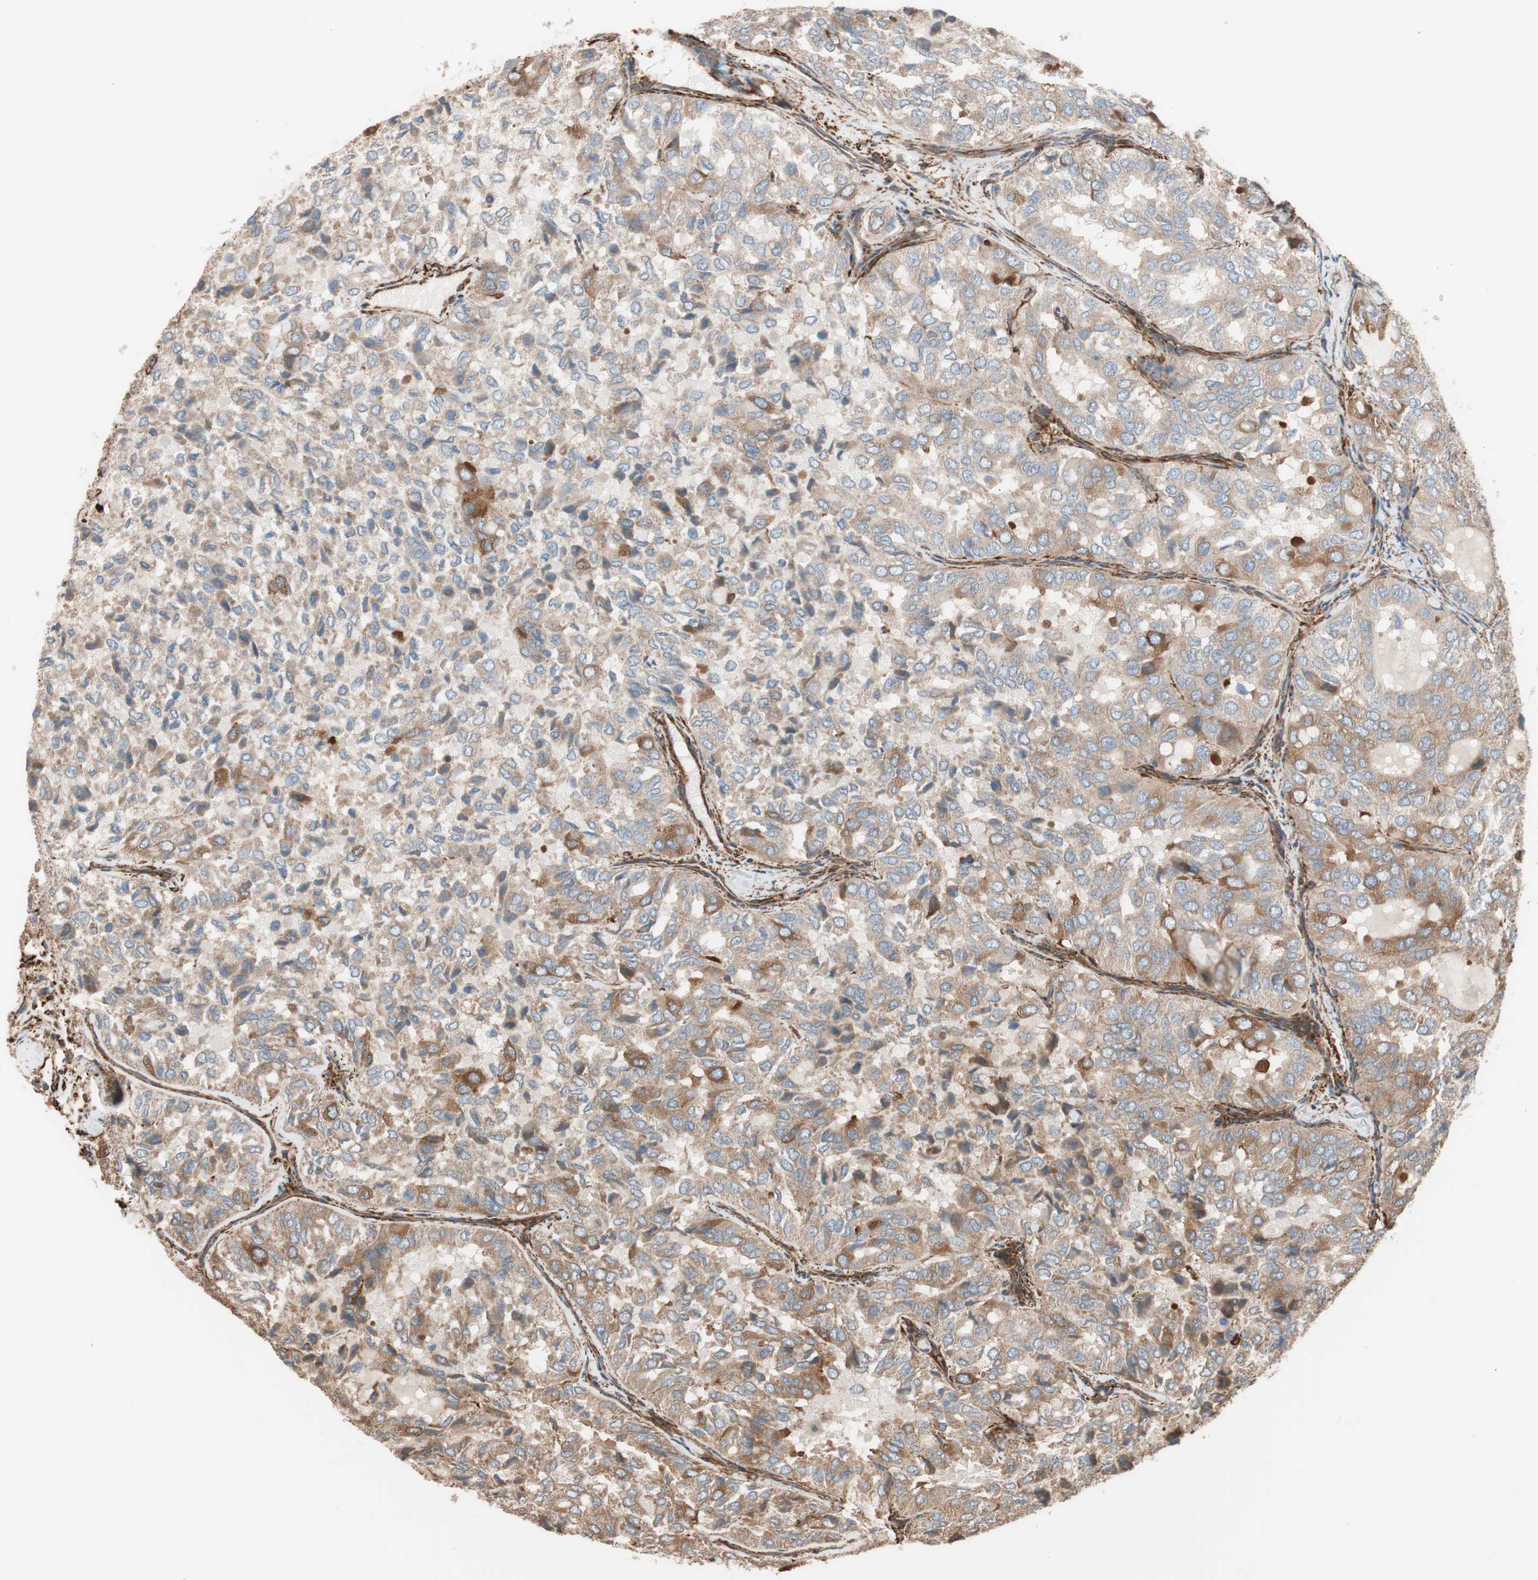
{"staining": {"intensity": "moderate", "quantity": ">75%", "location": "cytoplasmic/membranous"}, "tissue": "thyroid cancer", "cell_type": "Tumor cells", "image_type": "cancer", "snomed": [{"axis": "morphology", "description": "Follicular adenoma carcinoma, NOS"}, {"axis": "topography", "description": "Thyroid gland"}], "caption": "An IHC photomicrograph of neoplastic tissue is shown. Protein staining in brown highlights moderate cytoplasmic/membranous positivity in thyroid follicular adenoma carcinoma within tumor cells. (DAB = brown stain, brightfield microscopy at high magnification).", "gene": "GPSM2", "patient": {"sex": "male", "age": 75}}